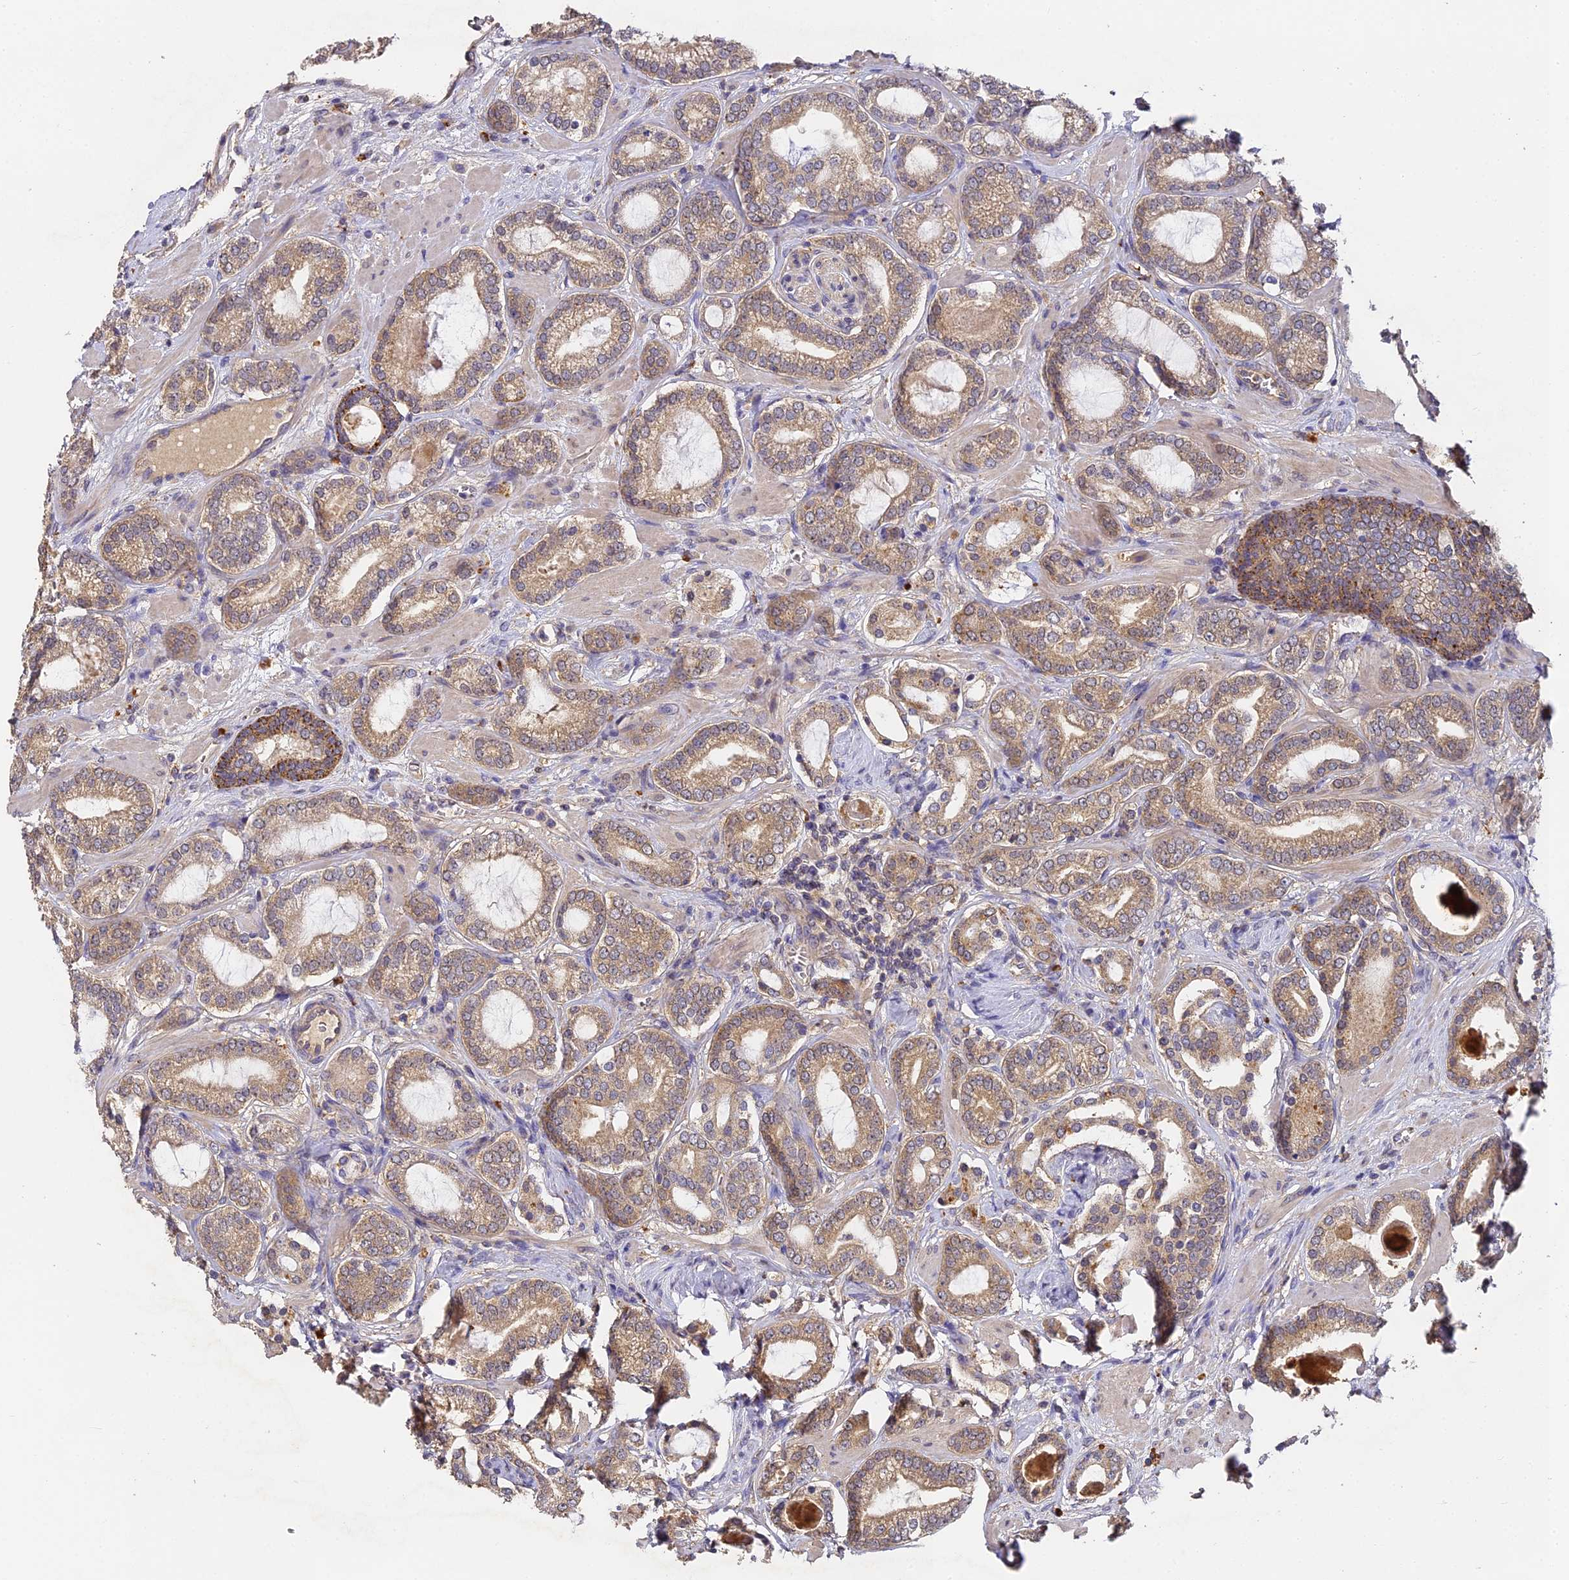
{"staining": {"intensity": "moderate", "quantity": ">75%", "location": "cytoplasmic/membranous"}, "tissue": "prostate cancer", "cell_type": "Tumor cells", "image_type": "cancer", "snomed": [{"axis": "morphology", "description": "Adenocarcinoma, High grade"}, {"axis": "topography", "description": "Prostate"}], "caption": "Immunohistochemistry (IHC) (DAB (3,3'-diaminobenzidine)) staining of human prostate cancer displays moderate cytoplasmic/membranous protein expression in approximately >75% of tumor cells.", "gene": "YAE1", "patient": {"sex": "male", "age": 60}}